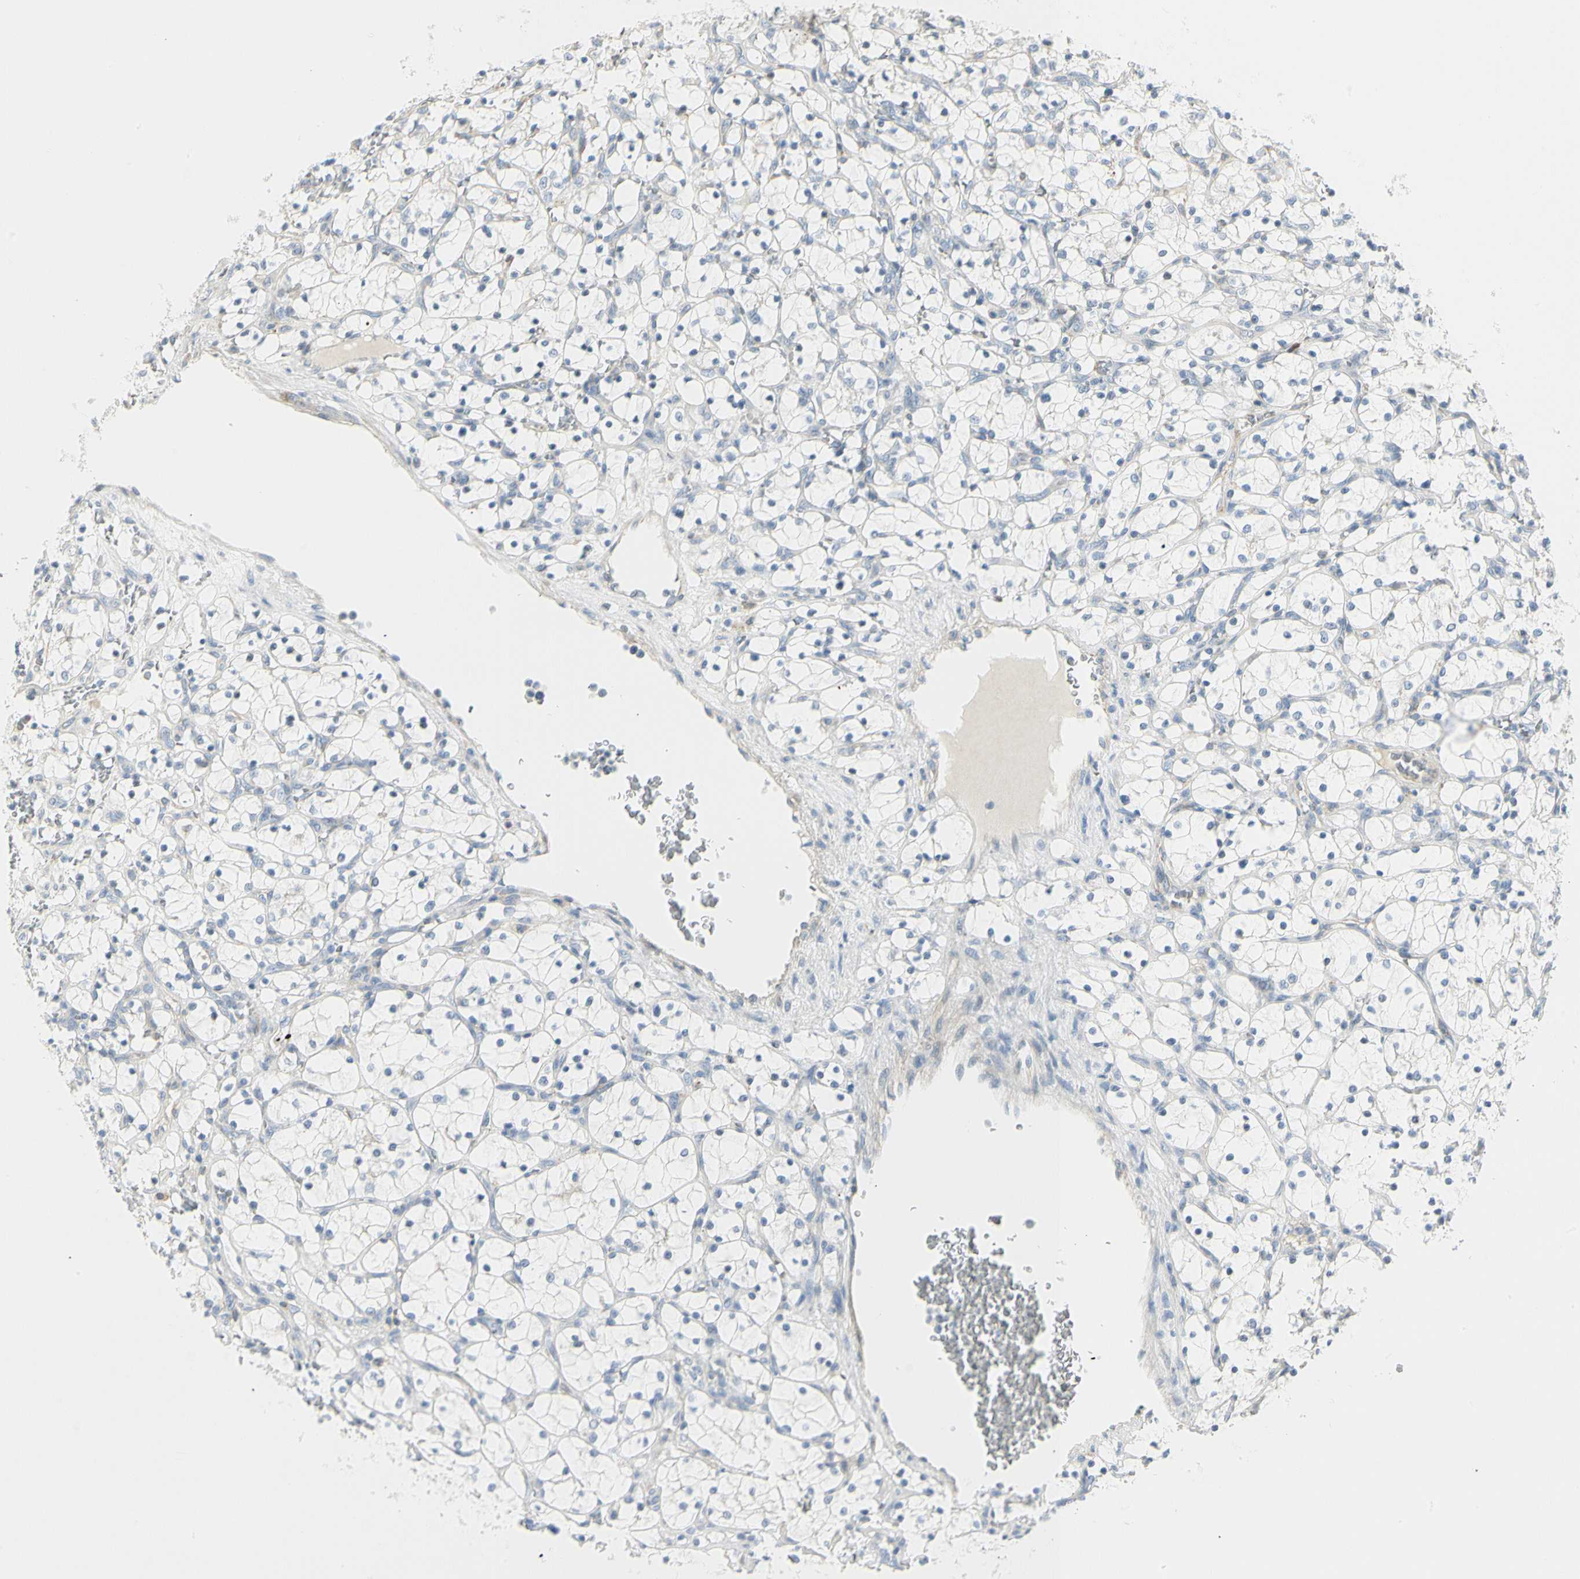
{"staining": {"intensity": "negative", "quantity": "none", "location": "none"}, "tissue": "renal cancer", "cell_type": "Tumor cells", "image_type": "cancer", "snomed": [{"axis": "morphology", "description": "Adenocarcinoma, NOS"}, {"axis": "topography", "description": "Kidney"}], "caption": "IHC of human adenocarcinoma (renal) exhibits no positivity in tumor cells.", "gene": "TNFSF11", "patient": {"sex": "female", "age": 69}}